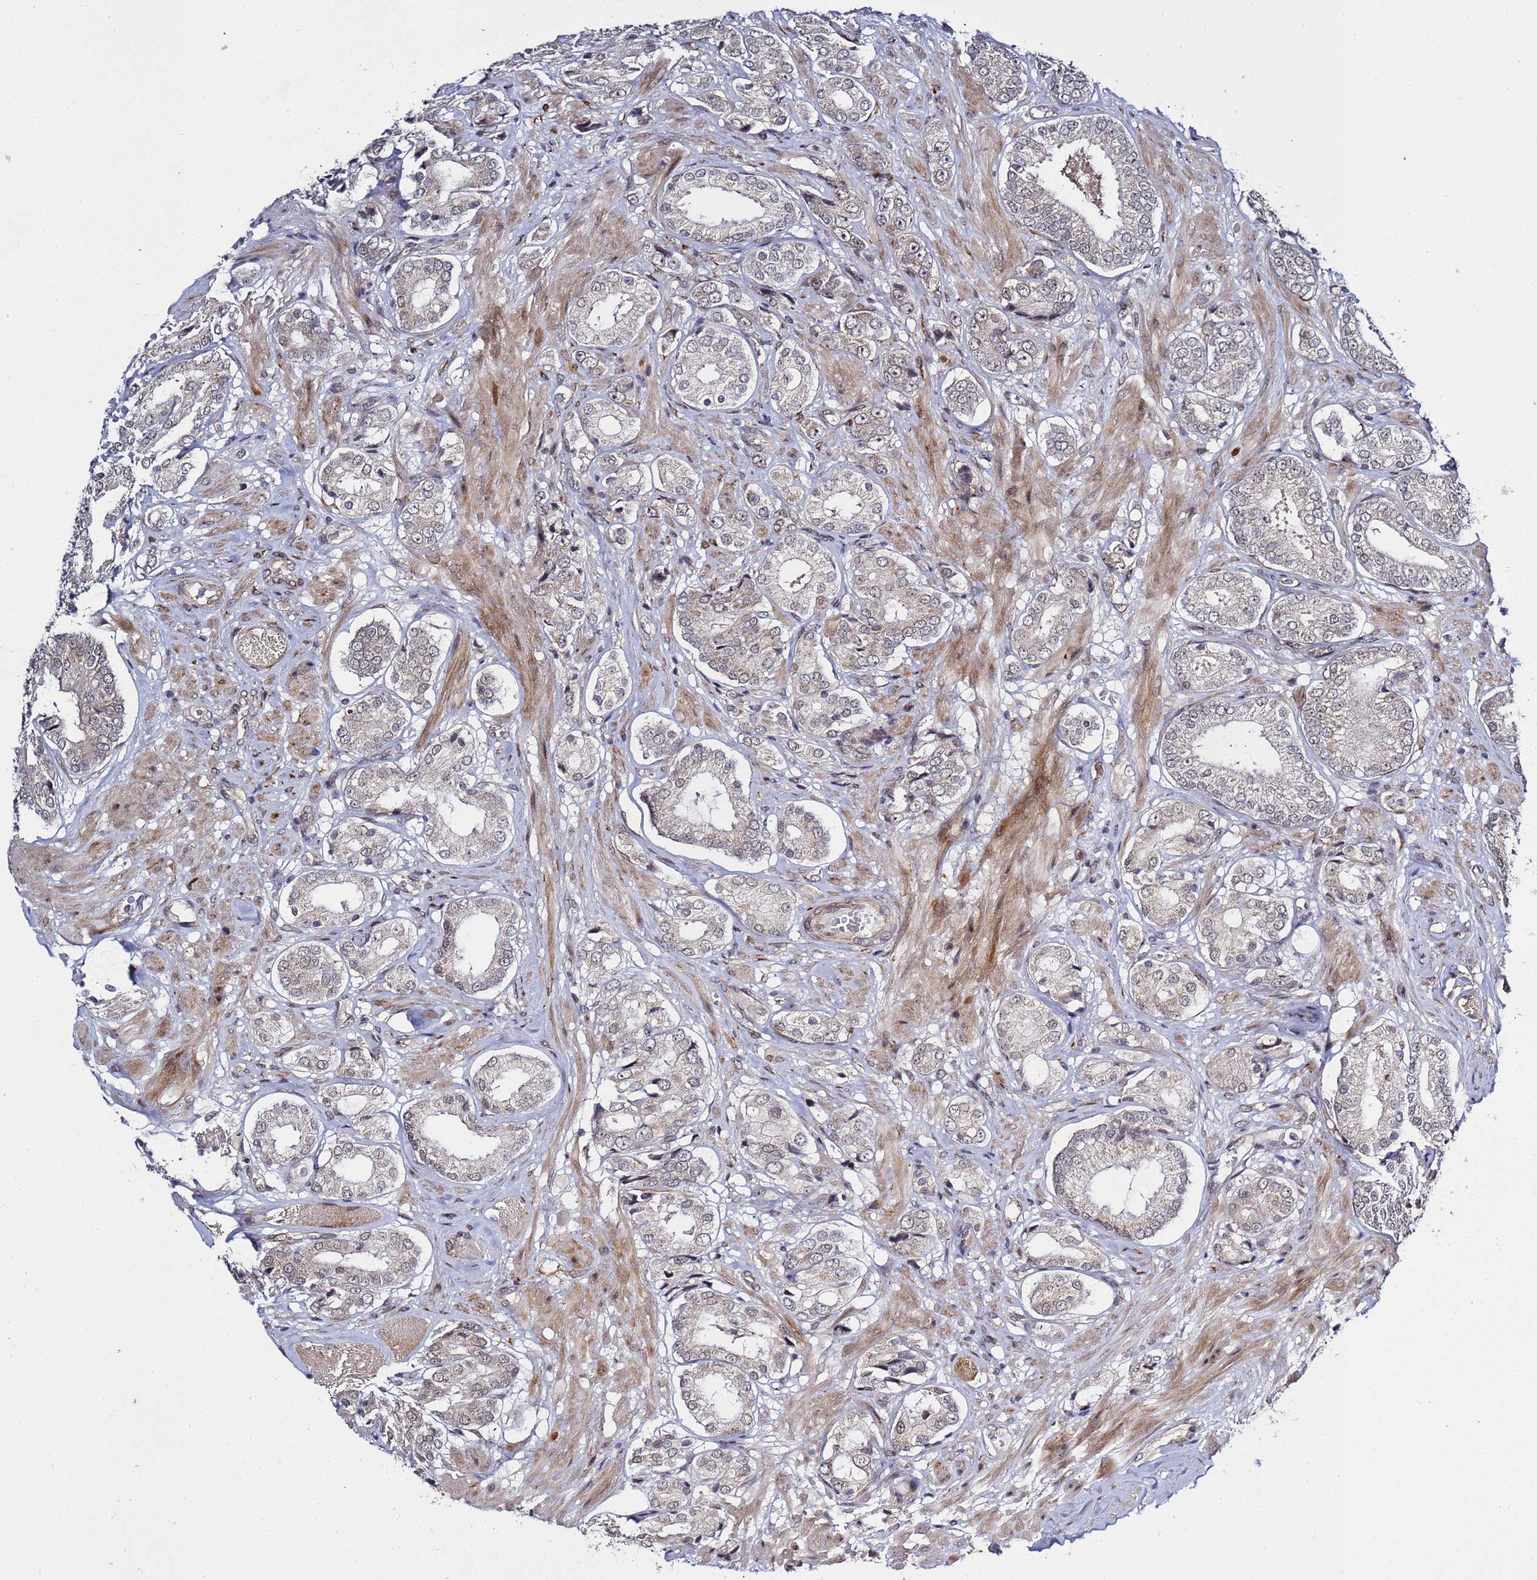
{"staining": {"intensity": "moderate", "quantity": "<25%", "location": "cytoplasmic/membranous"}, "tissue": "prostate cancer", "cell_type": "Tumor cells", "image_type": "cancer", "snomed": [{"axis": "morphology", "description": "Adenocarcinoma, High grade"}, {"axis": "topography", "description": "Prostate and seminal vesicle, NOS"}], "caption": "Protein analysis of prostate high-grade adenocarcinoma tissue displays moderate cytoplasmic/membranous staining in about <25% of tumor cells.", "gene": "POLR2D", "patient": {"sex": "male", "age": 64}}